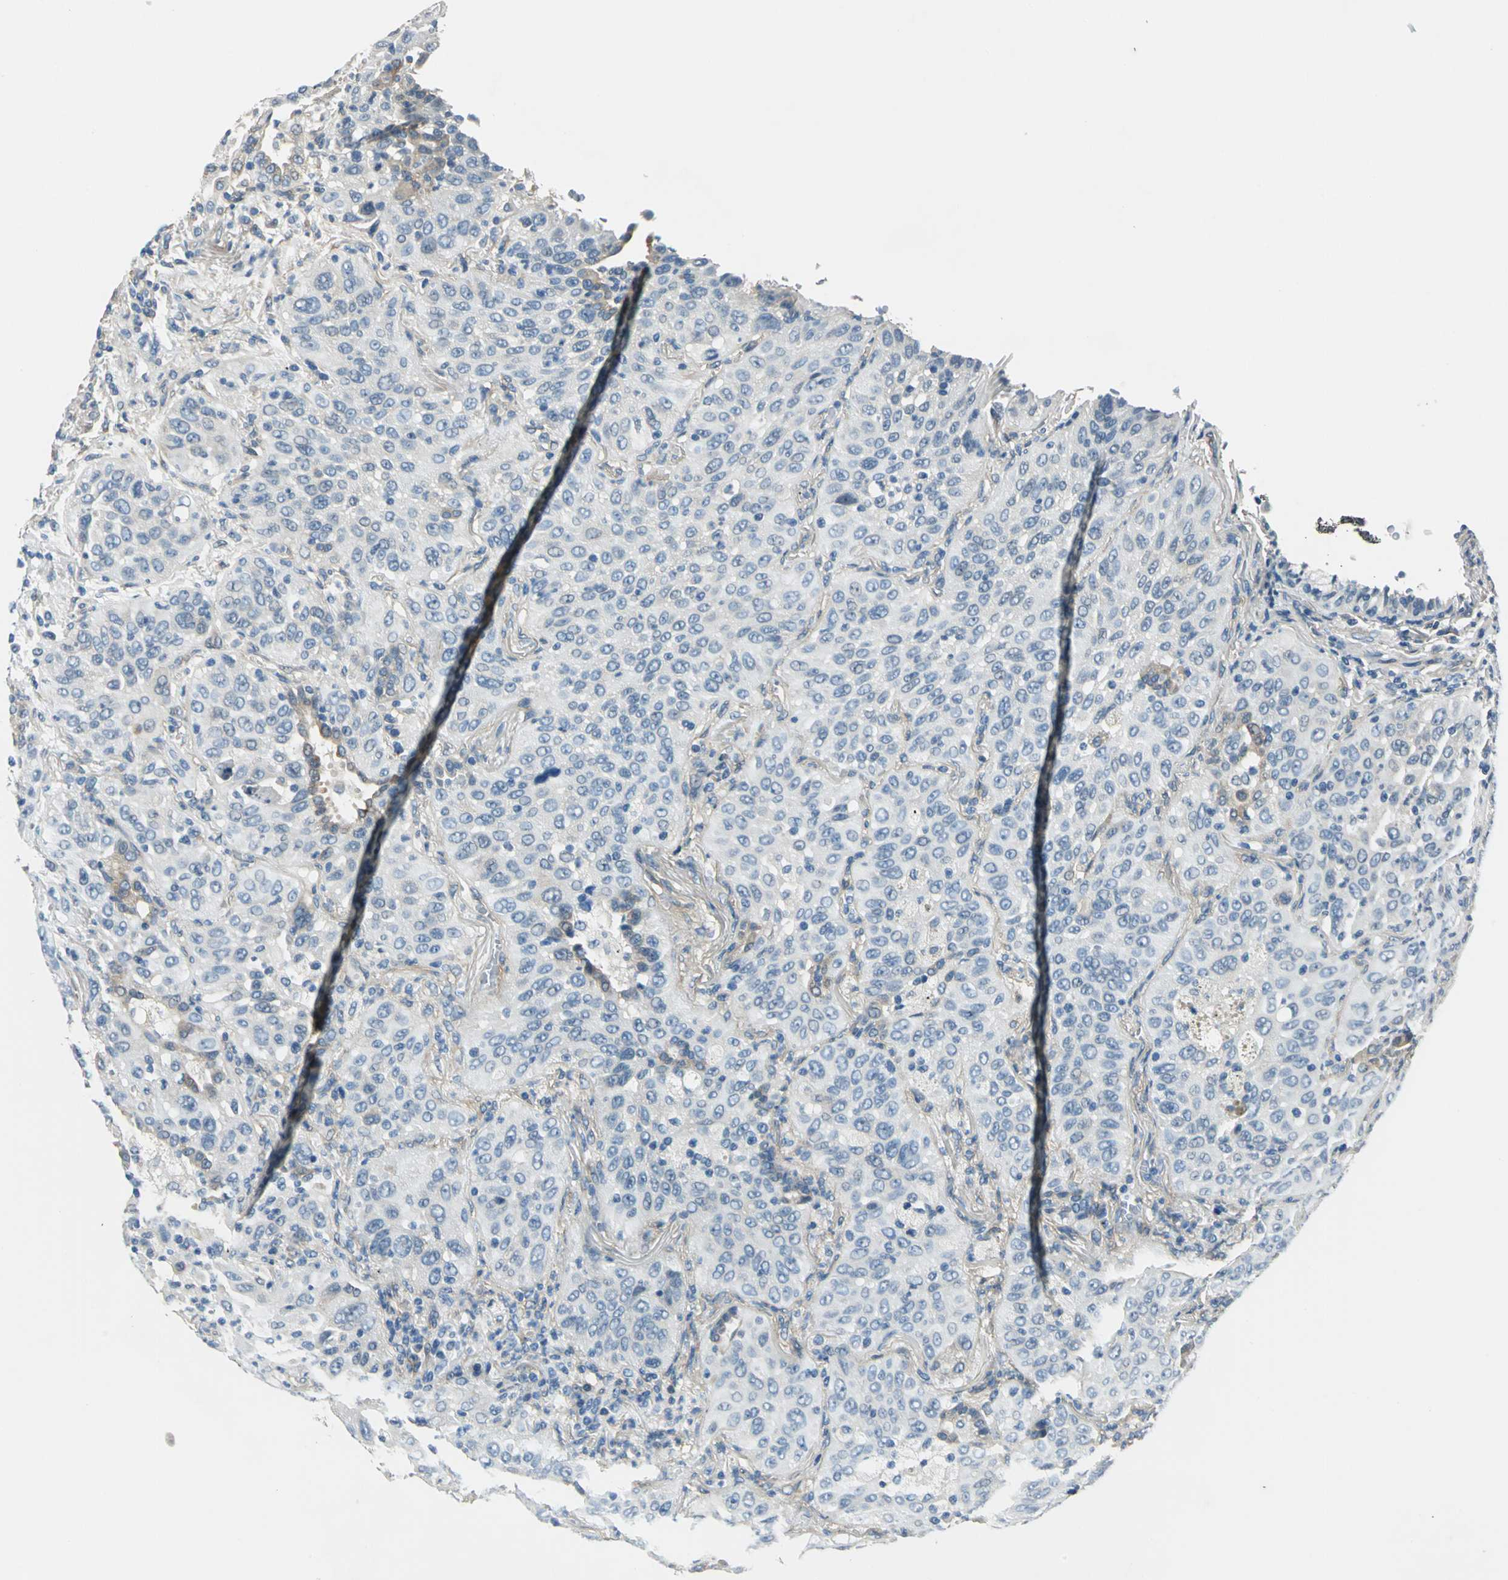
{"staining": {"intensity": "negative", "quantity": "none", "location": "none"}, "tissue": "lung cancer", "cell_type": "Tumor cells", "image_type": "cancer", "snomed": [{"axis": "morphology", "description": "Squamous cell carcinoma, NOS"}, {"axis": "topography", "description": "Lung"}], "caption": "Protein analysis of lung cancer displays no significant positivity in tumor cells. (Immunohistochemistry, brightfield microscopy, high magnification).", "gene": "CDC42EP1", "patient": {"sex": "female", "age": 67}}